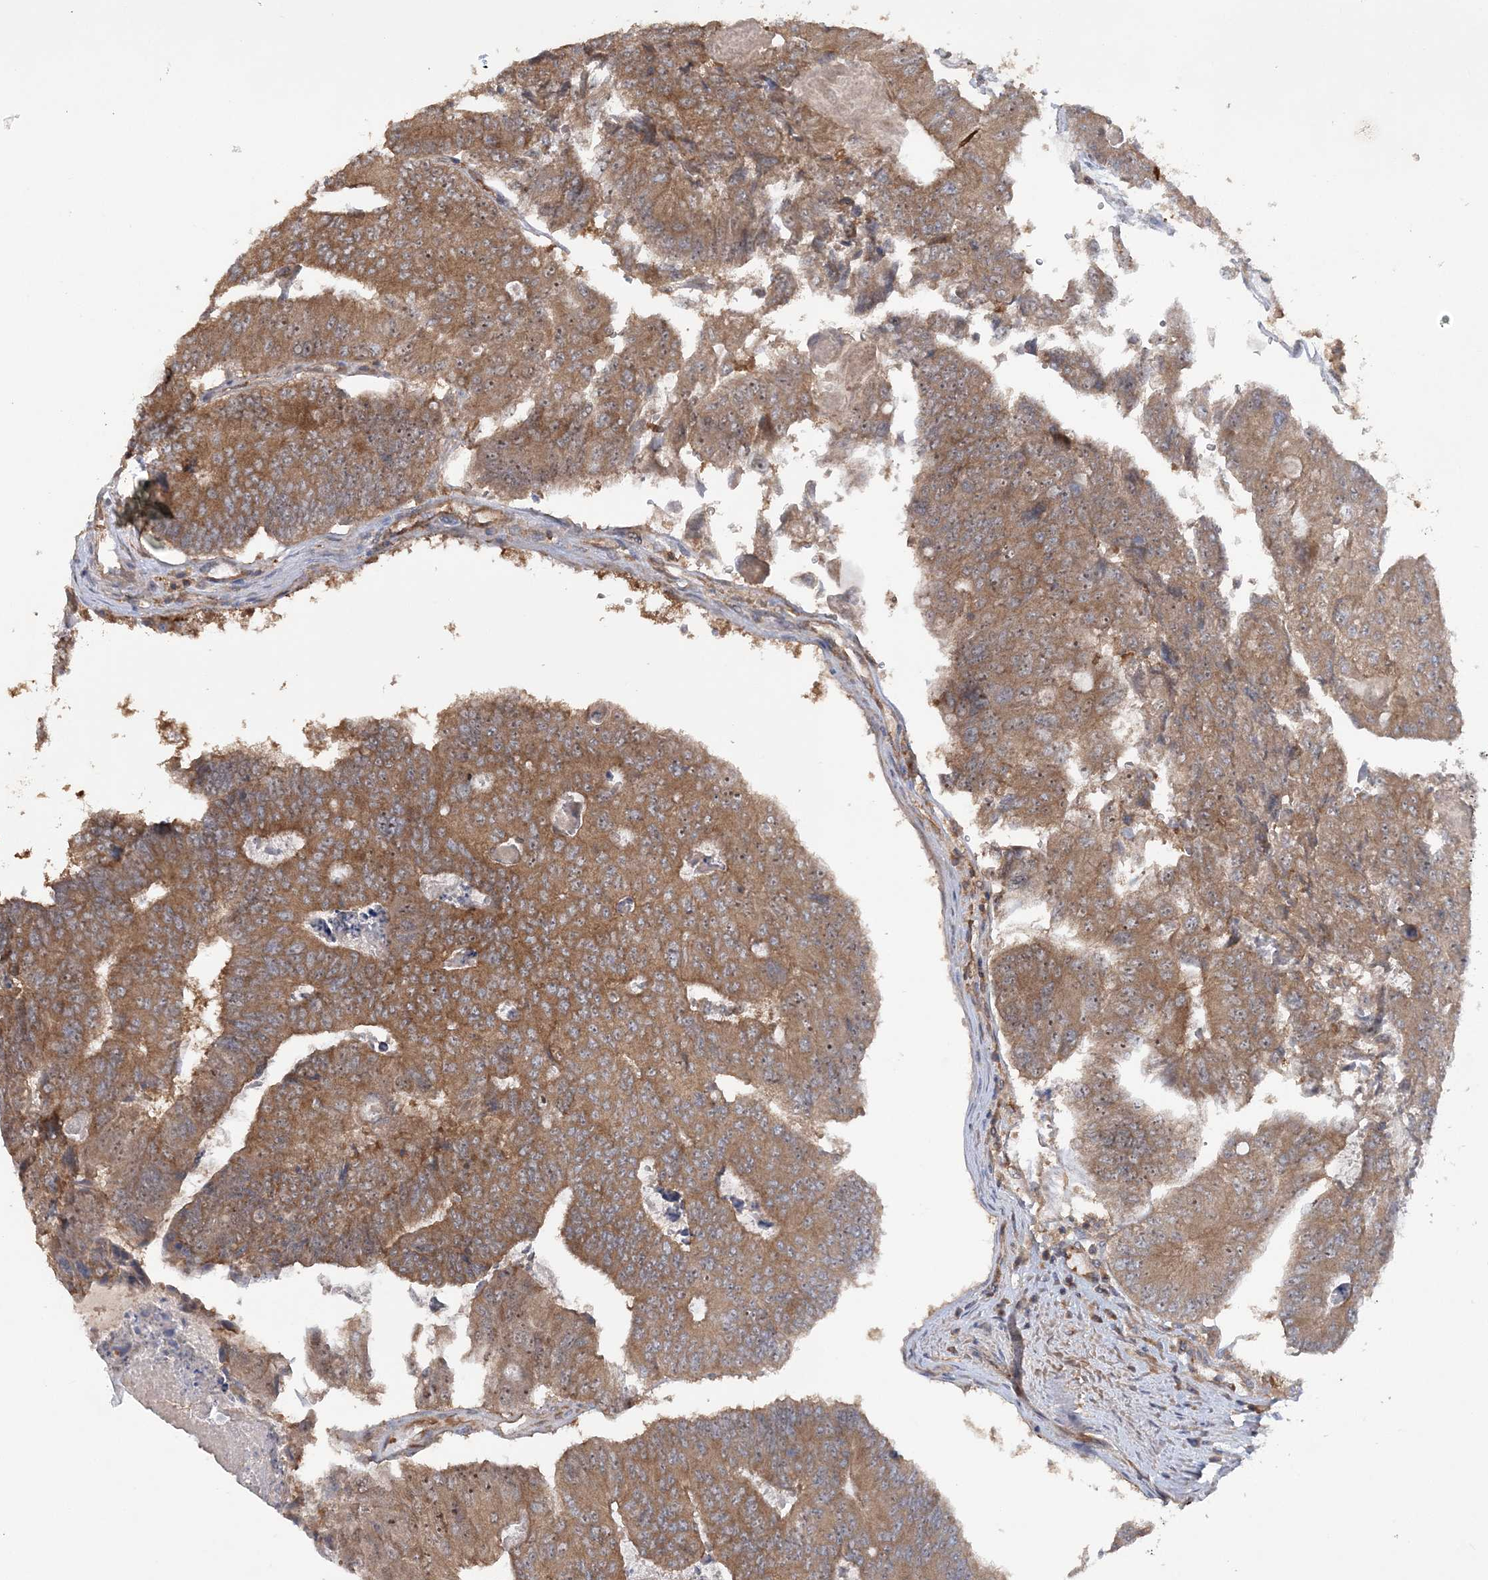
{"staining": {"intensity": "moderate", "quantity": ">75%", "location": "cytoplasmic/membranous,nuclear"}, "tissue": "colorectal cancer", "cell_type": "Tumor cells", "image_type": "cancer", "snomed": [{"axis": "morphology", "description": "Adenocarcinoma, NOS"}, {"axis": "topography", "description": "Colon"}], "caption": "Immunohistochemistry (IHC) of human colorectal adenocarcinoma reveals medium levels of moderate cytoplasmic/membranous and nuclear expression in about >75% of tumor cells. (DAB (3,3'-diaminobenzidine) = brown stain, brightfield microscopy at high magnification).", "gene": "ACAP2", "patient": {"sex": "female", "age": 67}}